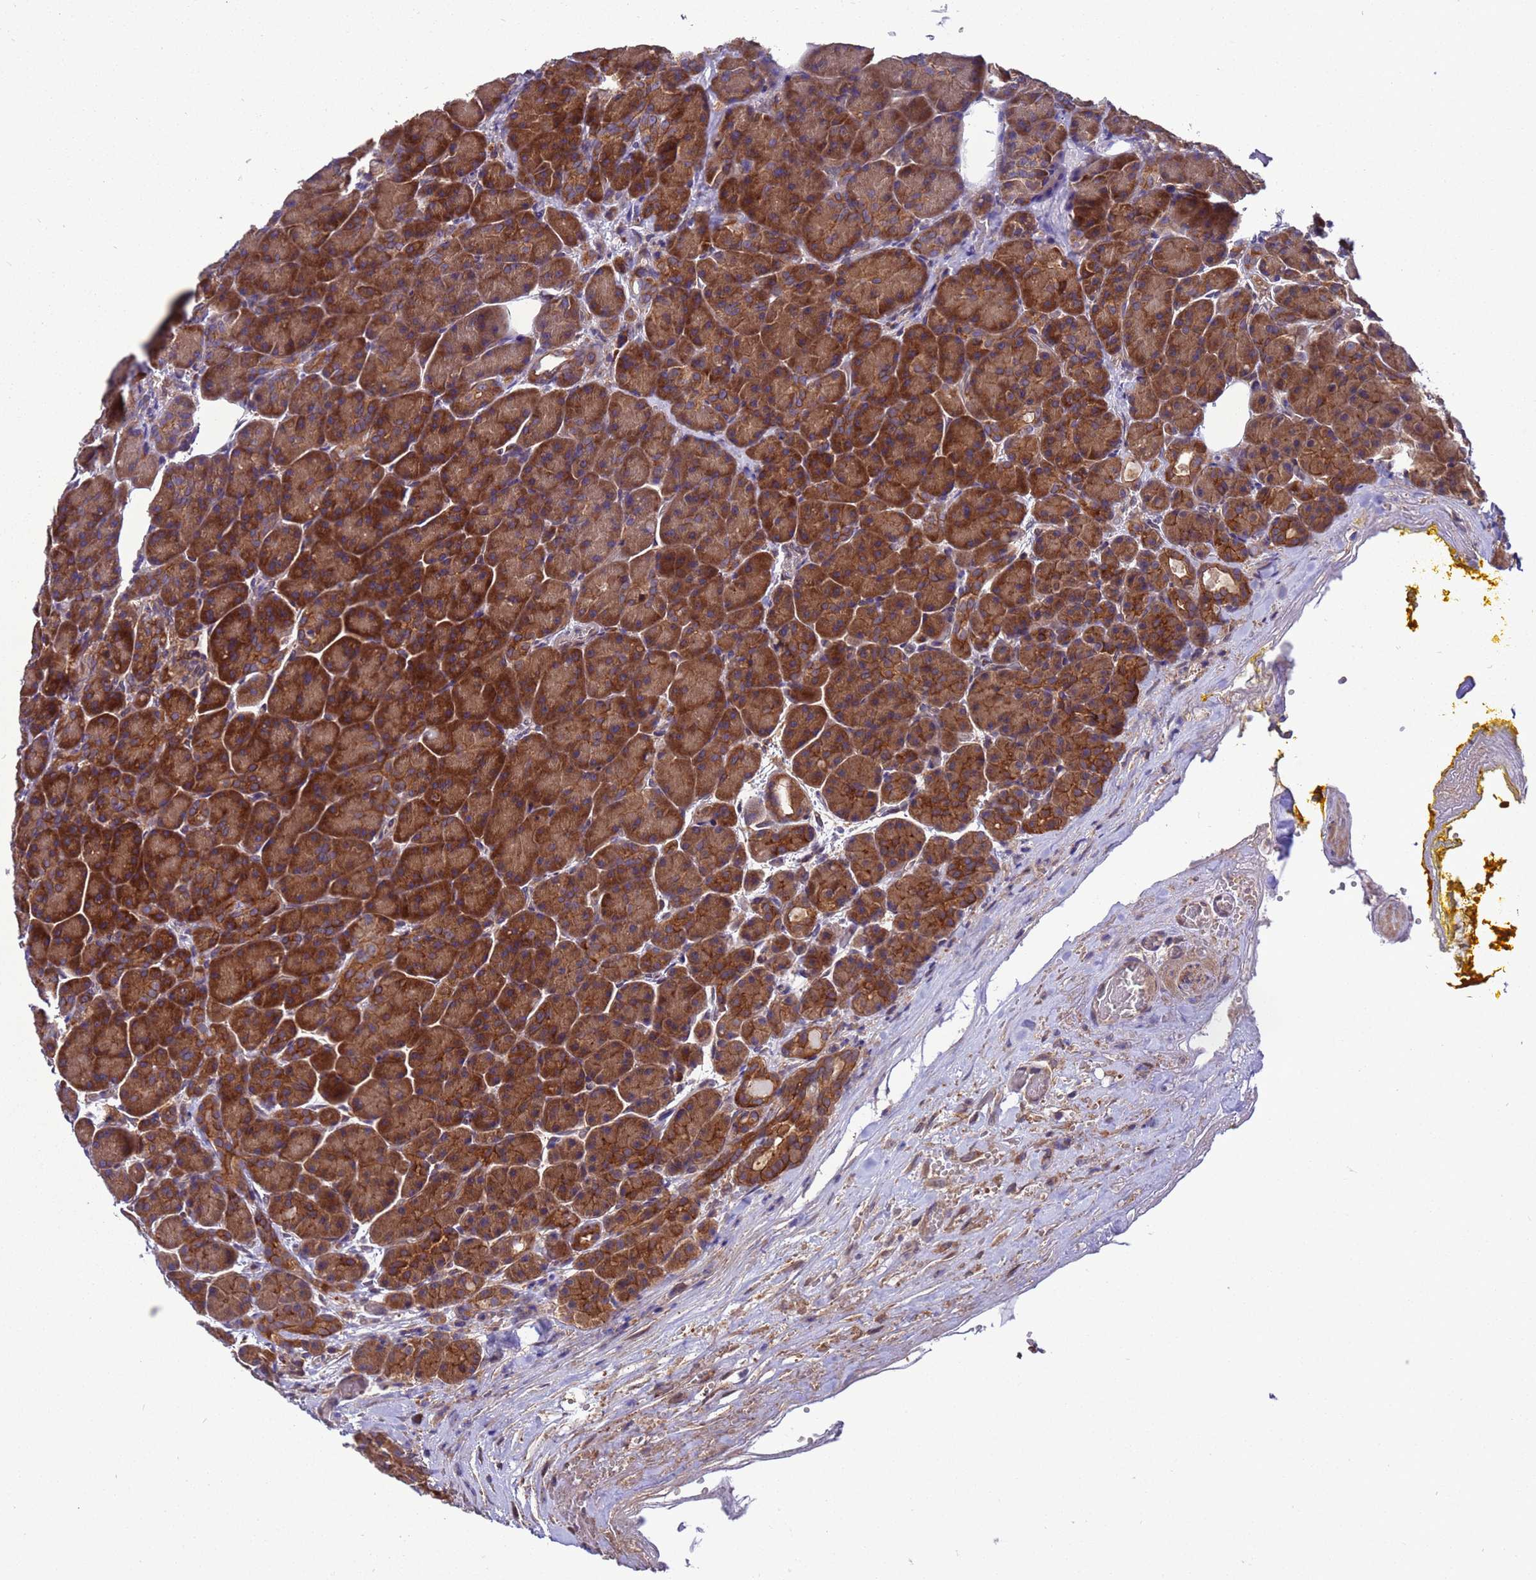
{"staining": {"intensity": "strong", "quantity": ">75%", "location": "cytoplasmic/membranous"}, "tissue": "pancreas", "cell_type": "Exocrine glandular cells", "image_type": "normal", "snomed": [{"axis": "morphology", "description": "Normal tissue, NOS"}, {"axis": "topography", "description": "Pancreas"}], "caption": "Immunohistochemical staining of unremarkable pancreas demonstrates high levels of strong cytoplasmic/membranous staining in about >75% of exocrine glandular cells.", "gene": "ARHGAP12", "patient": {"sex": "male", "age": 63}}